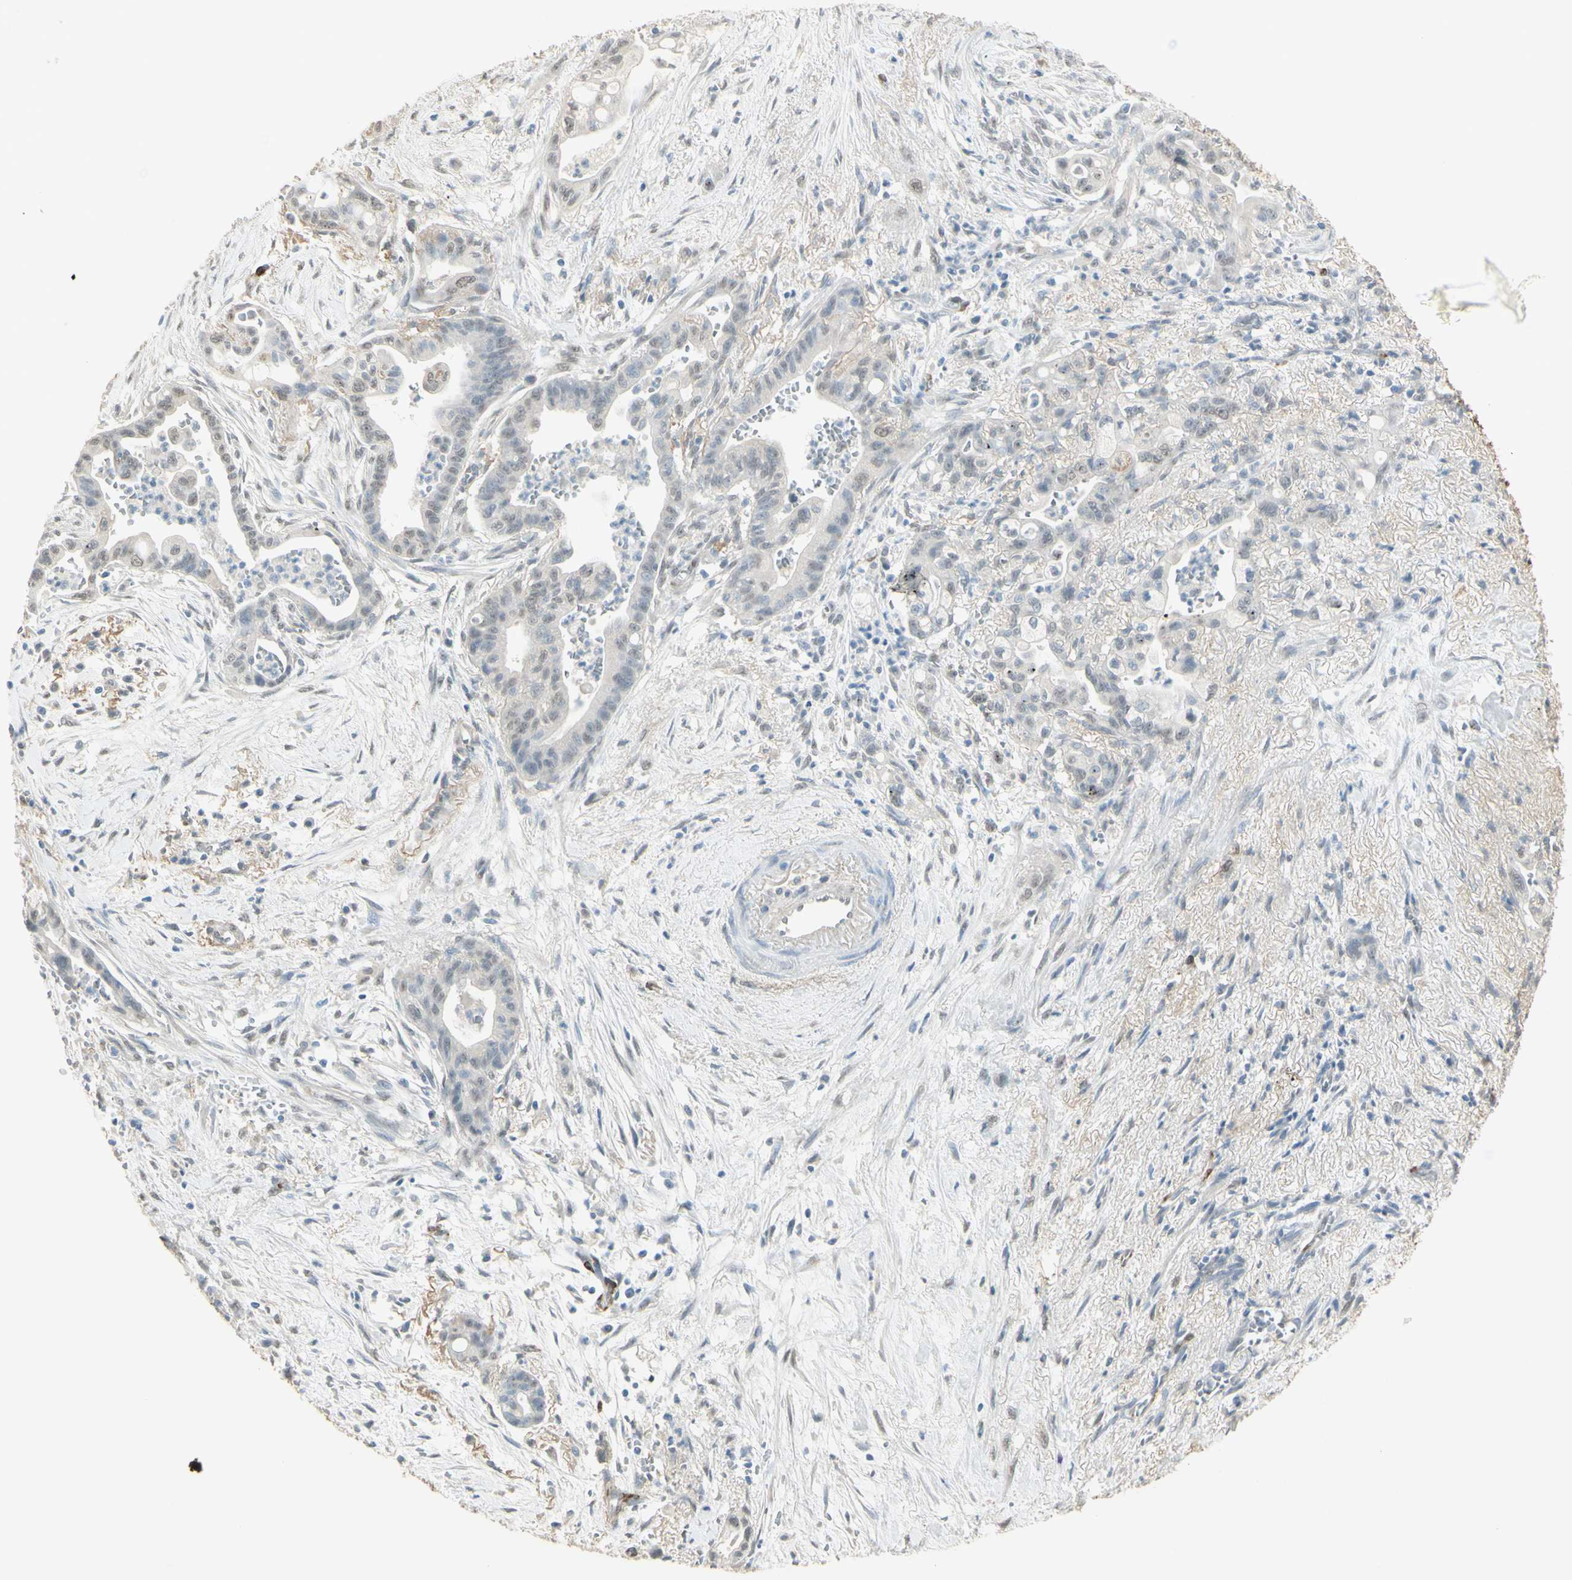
{"staining": {"intensity": "weak", "quantity": "<25%", "location": "nuclear"}, "tissue": "pancreatic cancer", "cell_type": "Tumor cells", "image_type": "cancer", "snomed": [{"axis": "morphology", "description": "Adenocarcinoma, NOS"}, {"axis": "topography", "description": "Pancreas"}], "caption": "Tumor cells show no significant protein staining in pancreatic adenocarcinoma.", "gene": "MUC3A", "patient": {"sex": "male", "age": 70}}